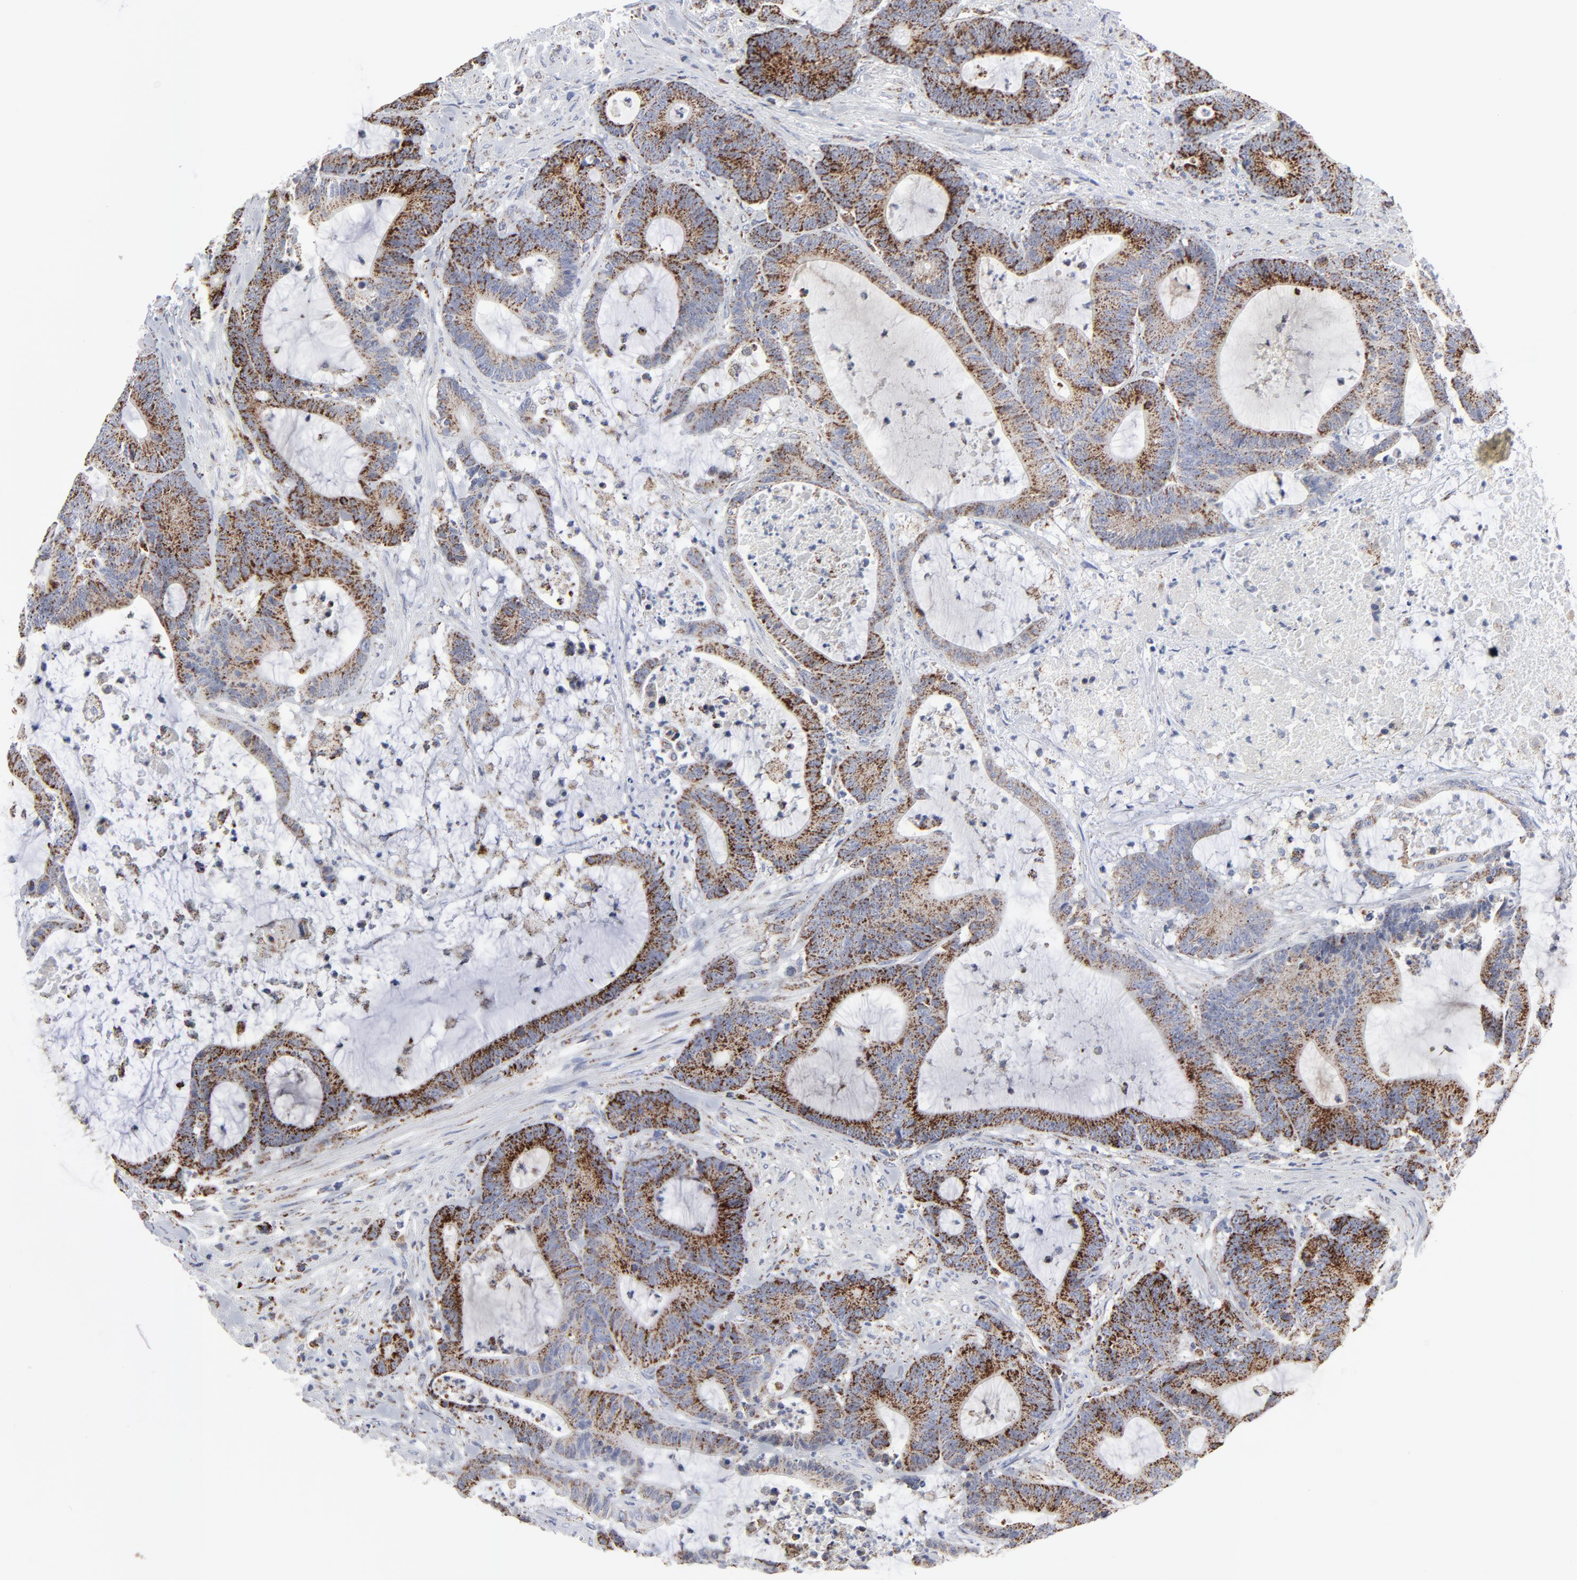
{"staining": {"intensity": "moderate", "quantity": ">75%", "location": "cytoplasmic/membranous"}, "tissue": "colorectal cancer", "cell_type": "Tumor cells", "image_type": "cancer", "snomed": [{"axis": "morphology", "description": "Adenocarcinoma, NOS"}, {"axis": "topography", "description": "Colon"}], "caption": "A brown stain shows moderate cytoplasmic/membranous staining of a protein in human colorectal cancer (adenocarcinoma) tumor cells.", "gene": "TXNRD2", "patient": {"sex": "female", "age": 84}}